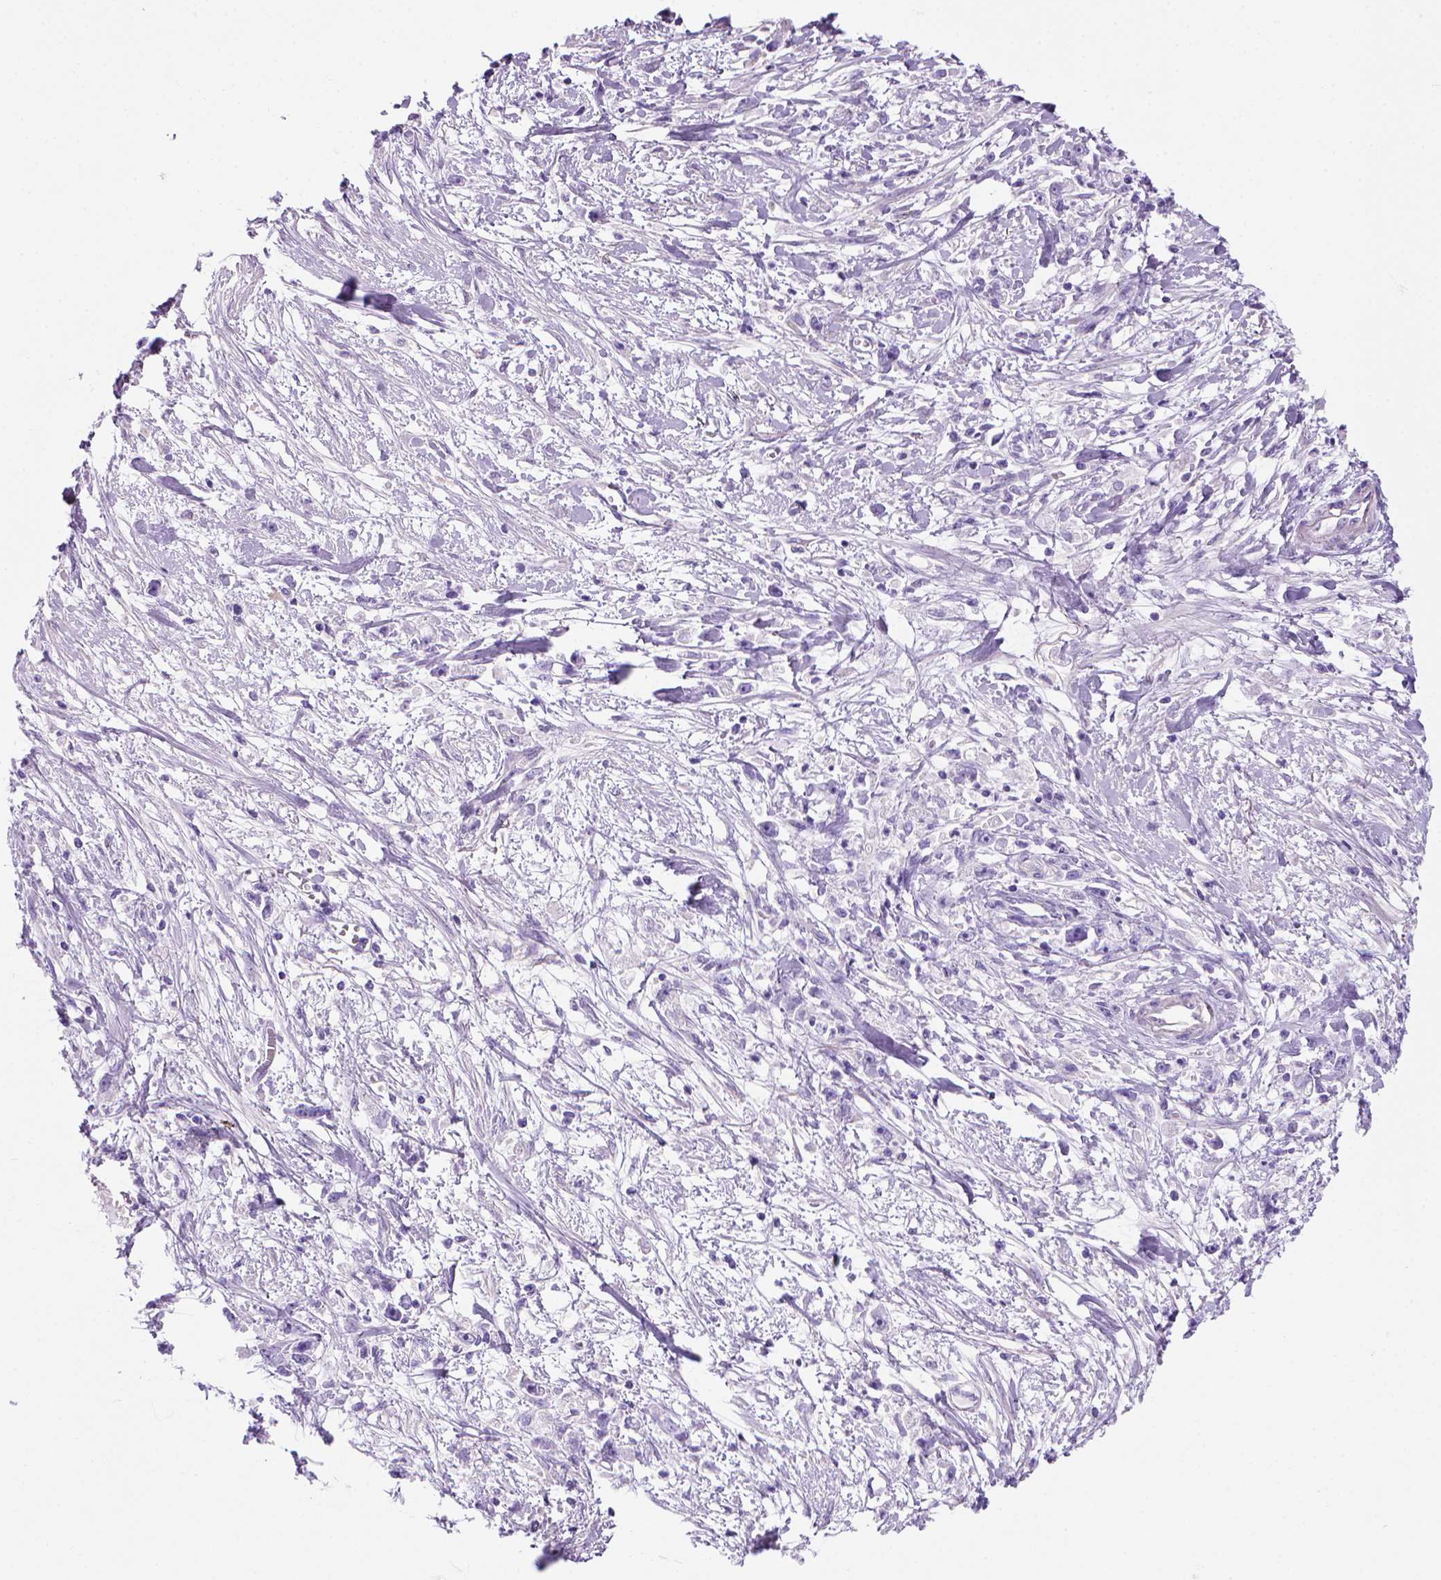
{"staining": {"intensity": "negative", "quantity": "none", "location": "none"}, "tissue": "stomach cancer", "cell_type": "Tumor cells", "image_type": "cancer", "snomed": [{"axis": "morphology", "description": "Adenocarcinoma, NOS"}, {"axis": "topography", "description": "Stomach"}], "caption": "Immunohistochemical staining of stomach cancer (adenocarcinoma) exhibits no significant staining in tumor cells.", "gene": "ARHGEF33", "patient": {"sex": "female", "age": 59}}